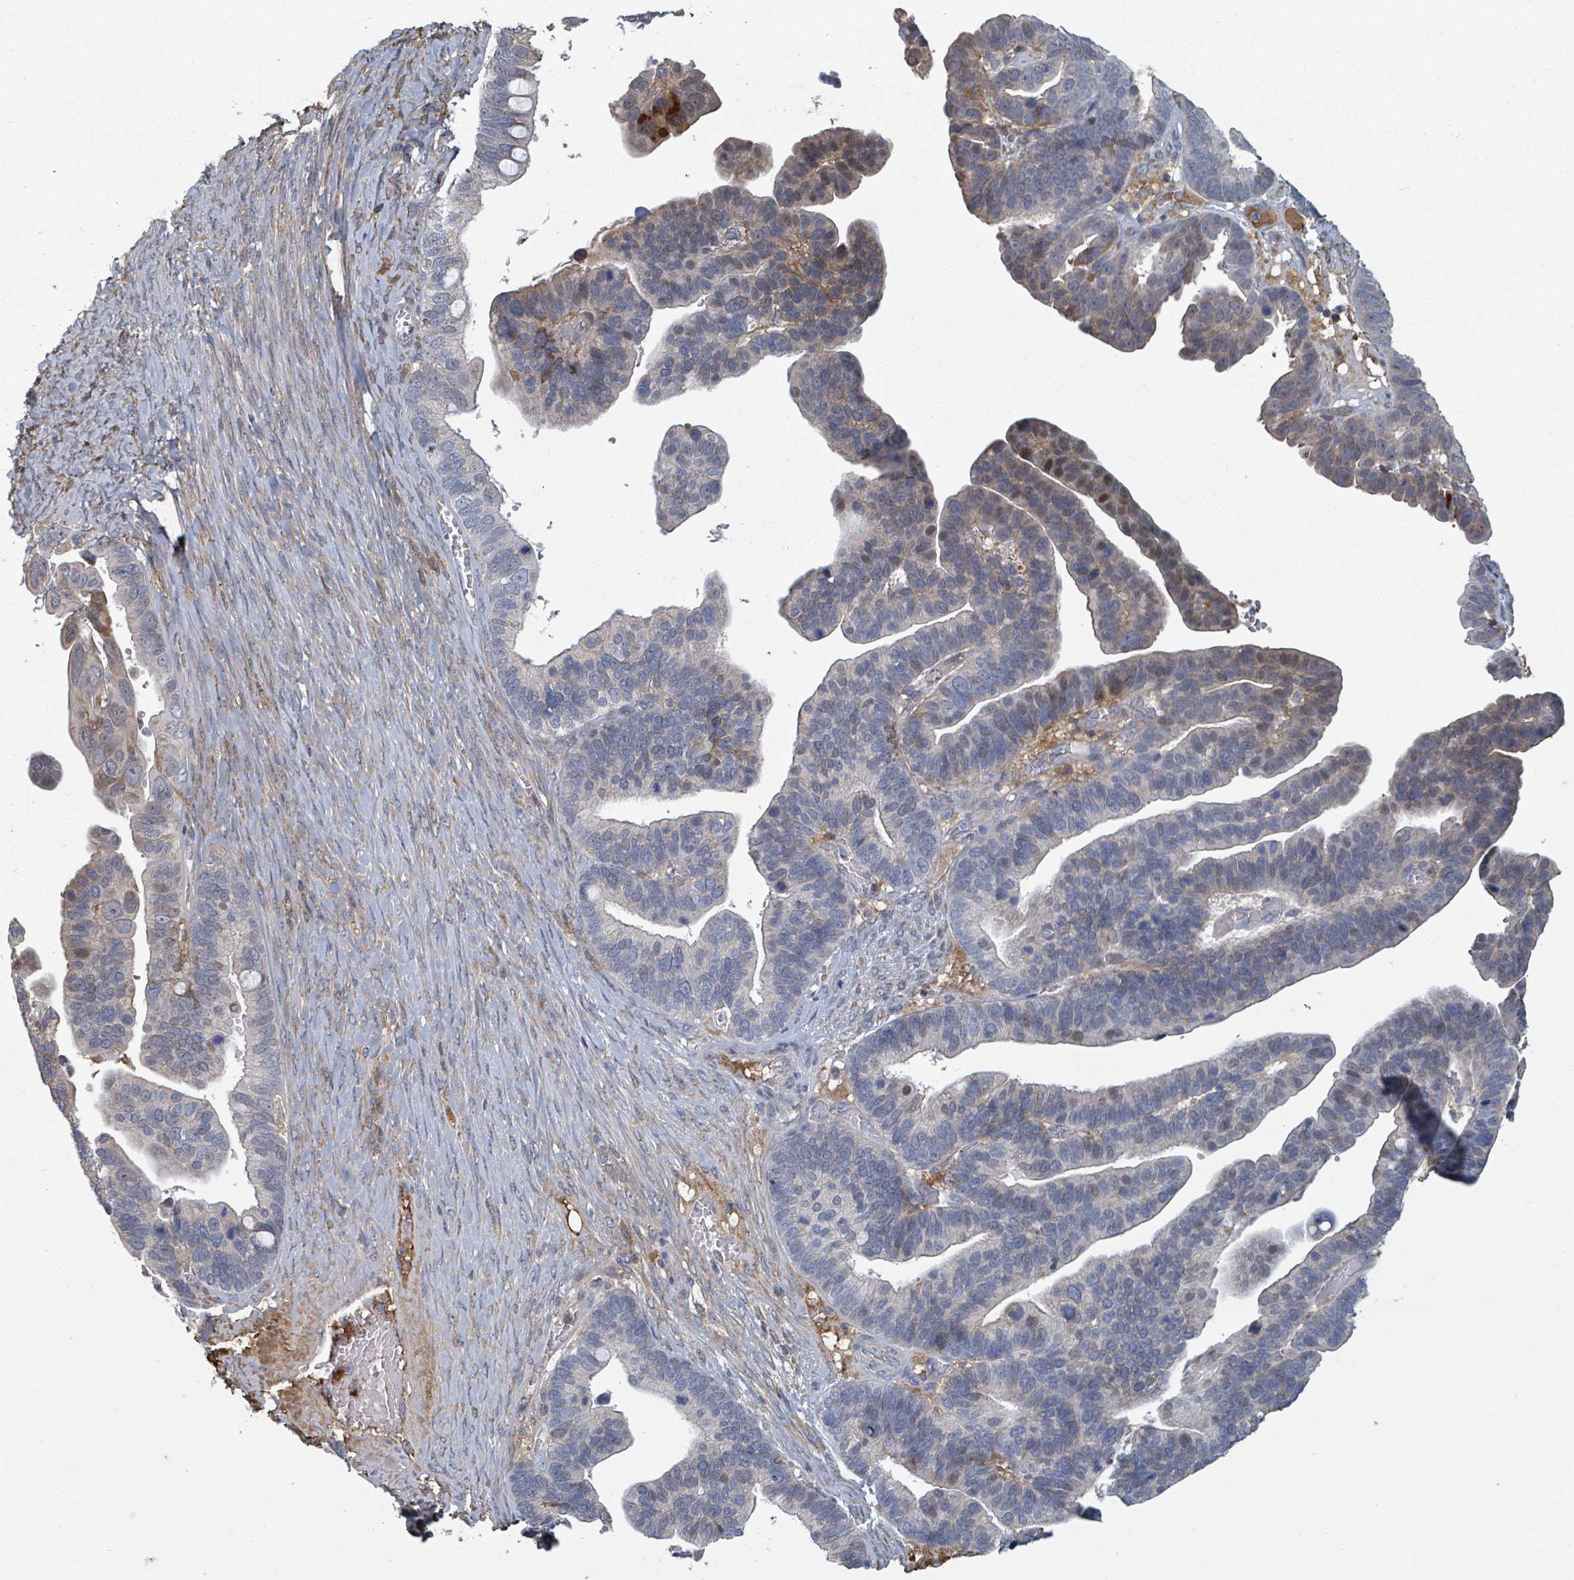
{"staining": {"intensity": "weak", "quantity": "<25%", "location": "cytoplasmic/membranous,nuclear"}, "tissue": "ovarian cancer", "cell_type": "Tumor cells", "image_type": "cancer", "snomed": [{"axis": "morphology", "description": "Cystadenocarcinoma, serous, NOS"}, {"axis": "topography", "description": "Ovary"}], "caption": "Photomicrograph shows no significant protein positivity in tumor cells of ovarian serous cystadenocarcinoma.", "gene": "GABBR1", "patient": {"sex": "female", "age": 56}}